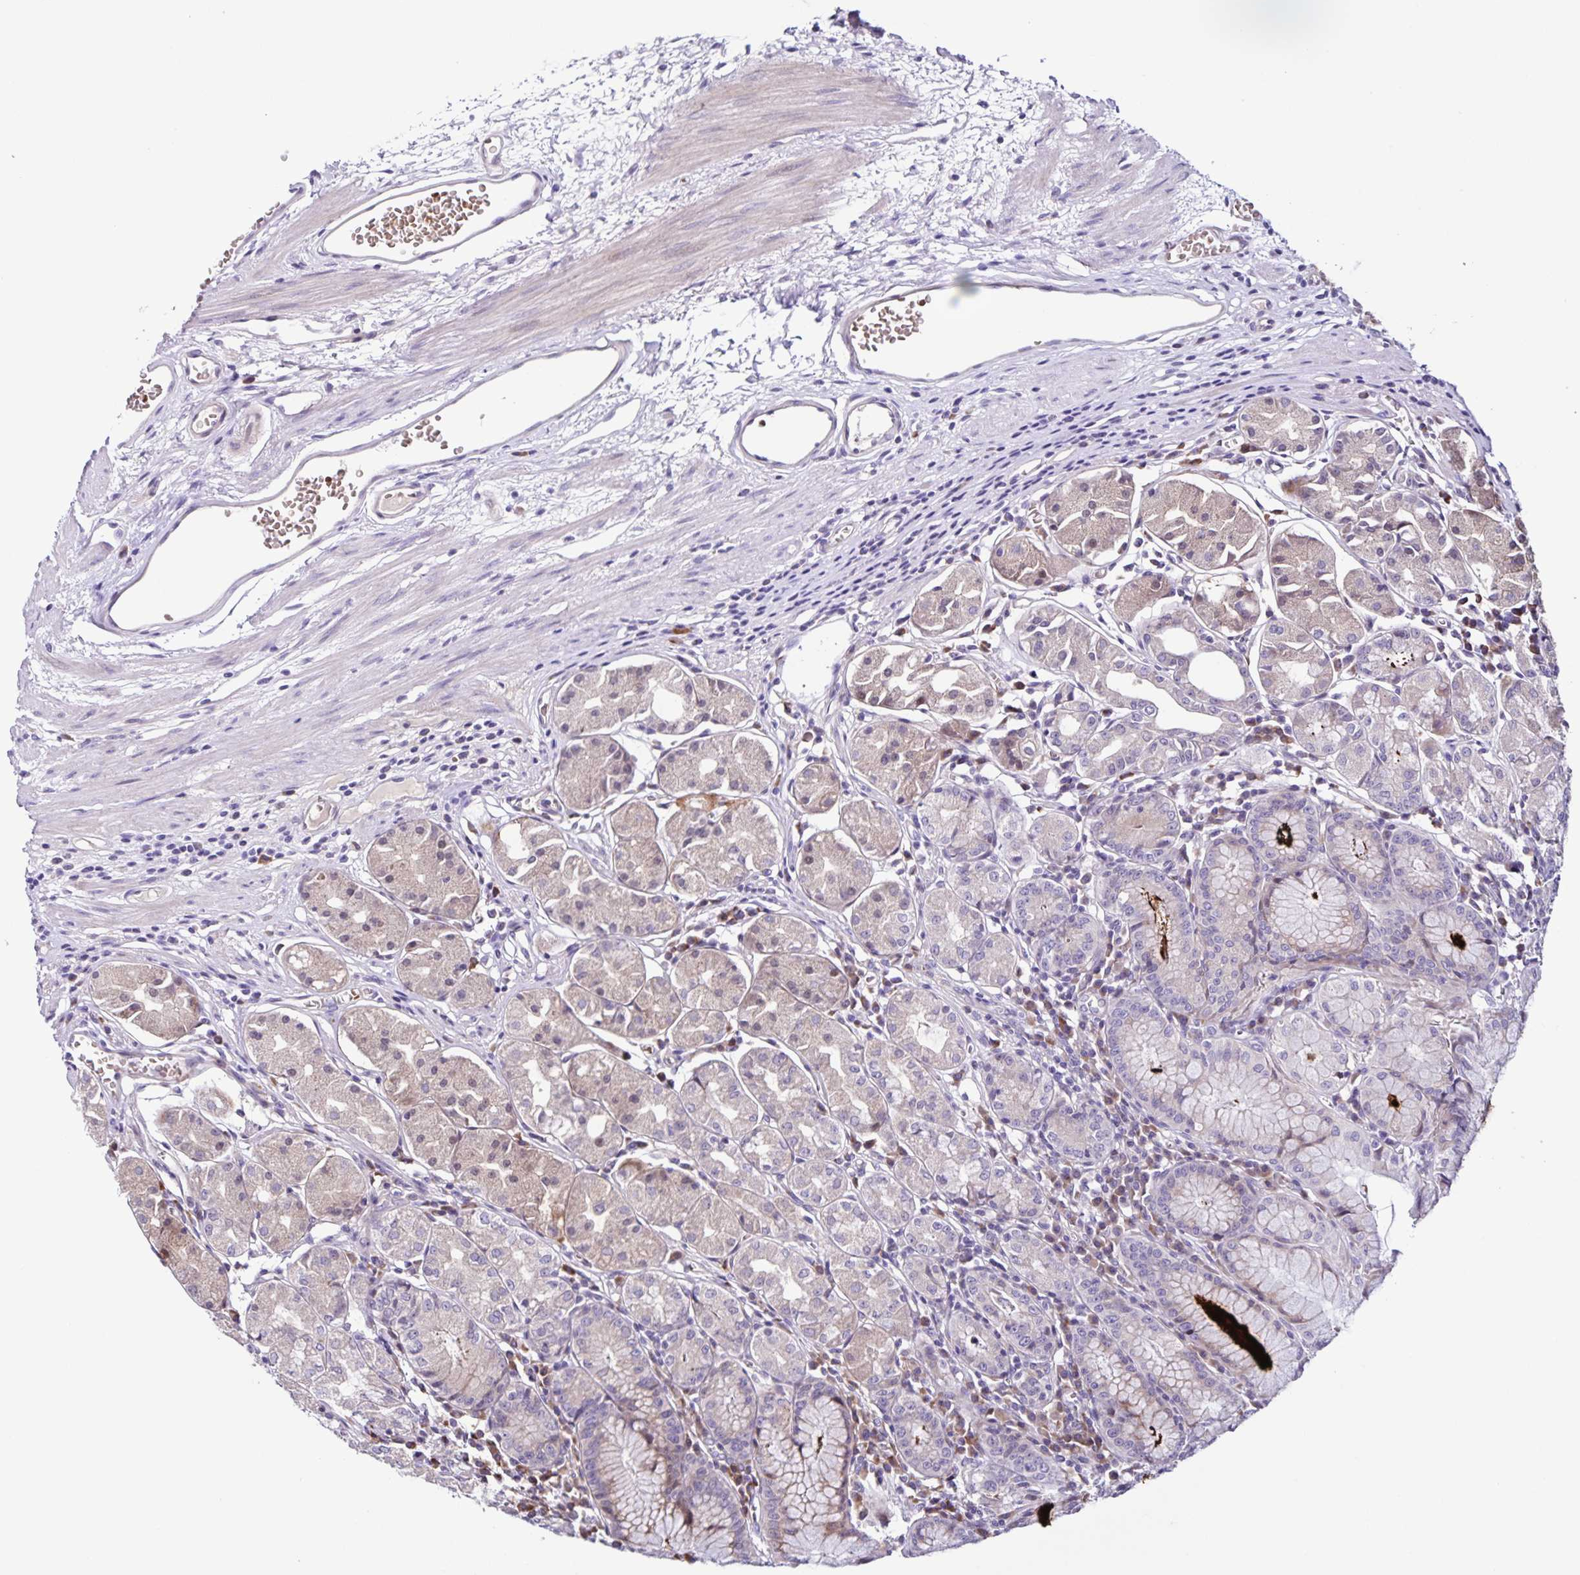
{"staining": {"intensity": "weak", "quantity": "25%-75%", "location": "cytoplasmic/membranous"}, "tissue": "stomach", "cell_type": "Glandular cells", "image_type": "normal", "snomed": [{"axis": "morphology", "description": "Normal tissue, NOS"}, {"axis": "topography", "description": "Stomach"}], "caption": "Immunohistochemical staining of normal human stomach reveals low levels of weak cytoplasmic/membranous positivity in approximately 25%-75% of glandular cells.", "gene": "RNFT2", "patient": {"sex": "male", "age": 55}}